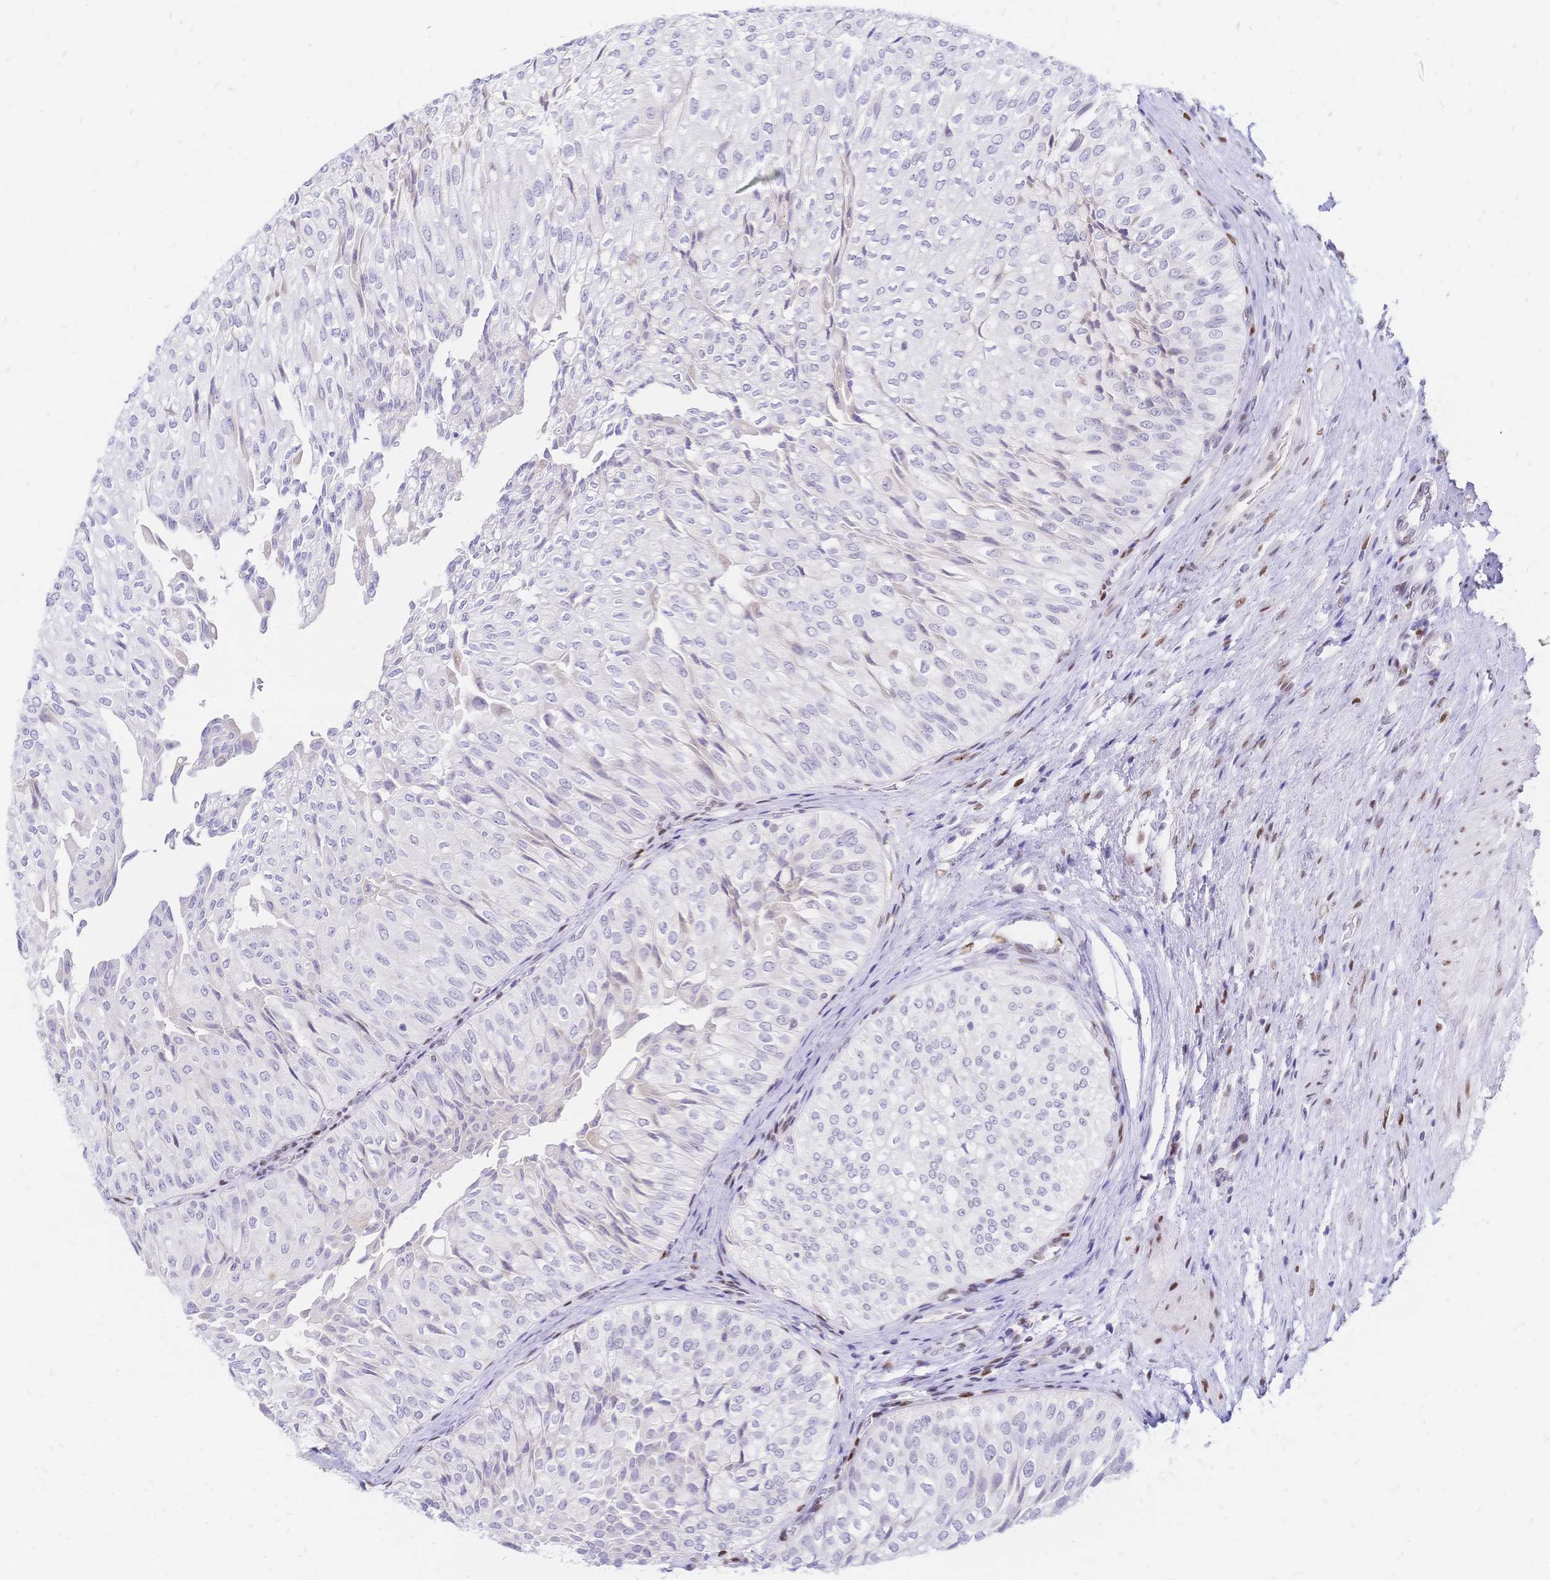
{"staining": {"intensity": "negative", "quantity": "none", "location": "none"}, "tissue": "urothelial cancer", "cell_type": "Tumor cells", "image_type": "cancer", "snomed": [{"axis": "morphology", "description": "Urothelial carcinoma, NOS"}, {"axis": "topography", "description": "Urinary bladder"}], "caption": "Urothelial cancer was stained to show a protein in brown. There is no significant staining in tumor cells.", "gene": "NFIC", "patient": {"sex": "male", "age": 62}}